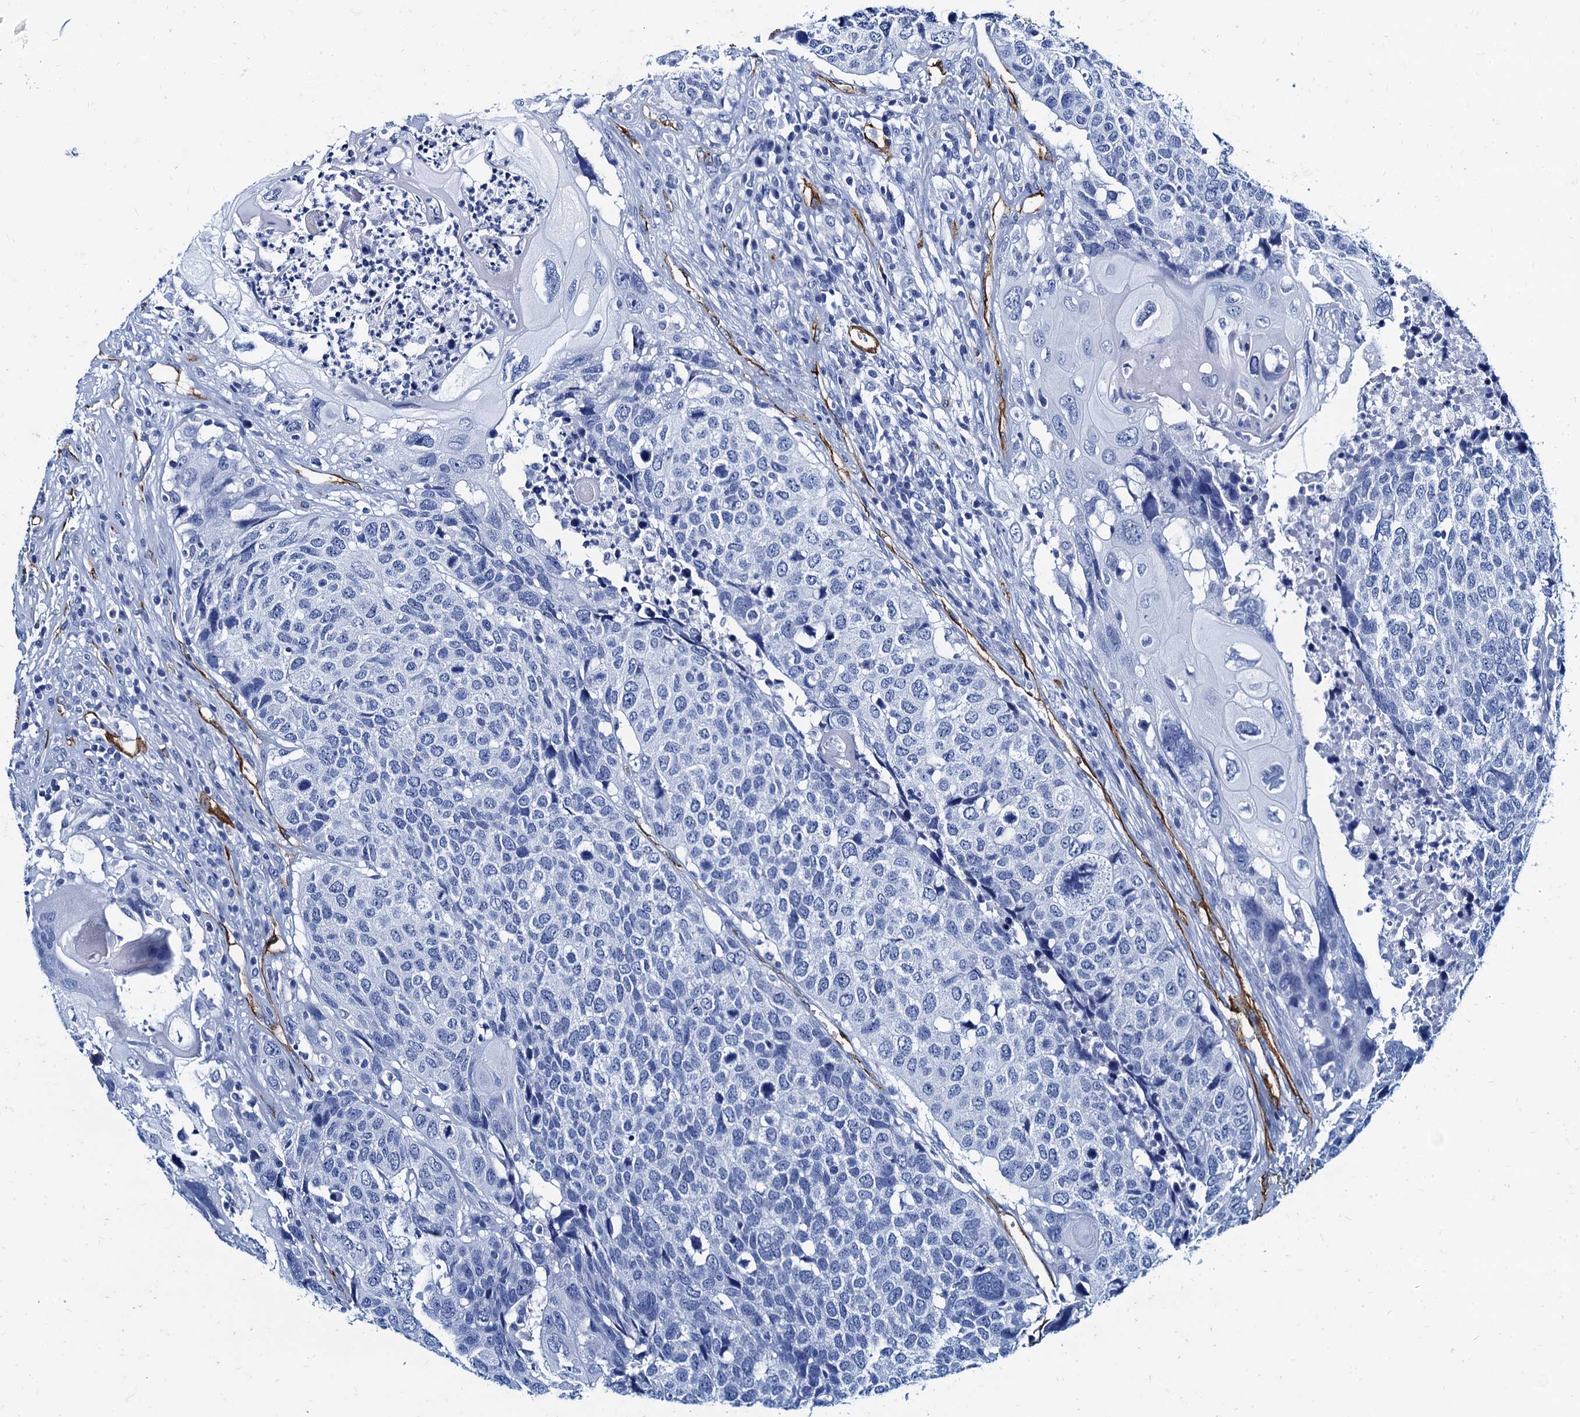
{"staining": {"intensity": "negative", "quantity": "none", "location": "none"}, "tissue": "head and neck cancer", "cell_type": "Tumor cells", "image_type": "cancer", "snomed": [{"axis": "morphology", "description": "Squamous cell carcinoma, NOS"}, {"axis": "topography", "description": "Head-Neck"}], "caption": "Head and neck cancer (squamous cell carcinoma) was stained to show a protein in brown. There is no significant positivity in tumor cells. Nuclei are stained in blue.", "gene": "CAVIN2", "patient": {"sex": "male", "age": 66}}